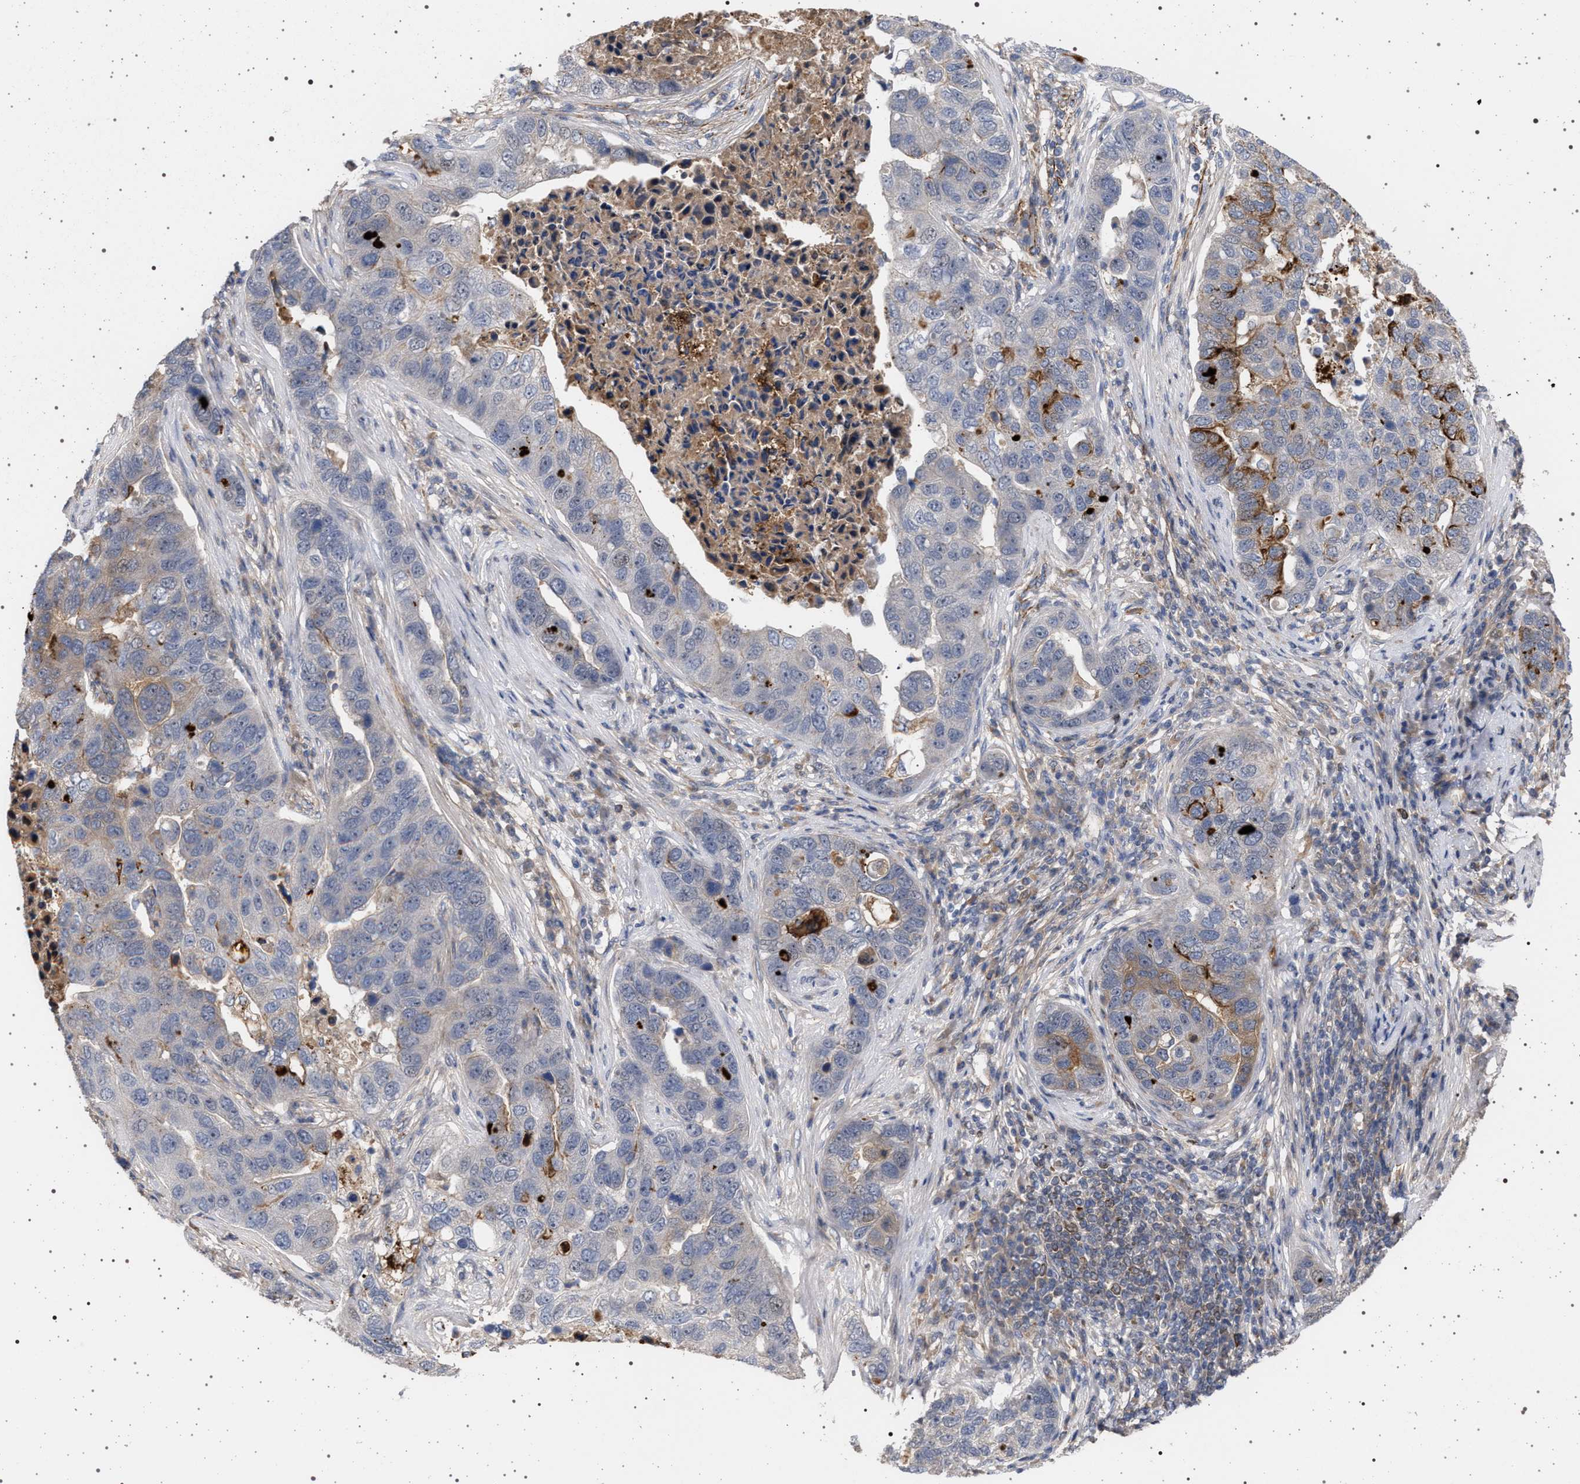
{"staining": {"intensity": "moderate", "quantity": "<25%", "location": "cytoplasmic/membranous"}, "tissue": "pancreatic cancer", "cell_type": "Tumor cells", "image_type": "cancer", "snomed": [{"axis": "morphology", "description": "Adenocarcinoma, NOS"}, {"axis": "topography", "description": "Pancreas"}], "caption": "This histopathology image displays immunohistochemistry (IHC) staining of pancreatic cancer (adenocarcinoma), with low moderate cytoplasmic/membranous staining in about <25% of tumor cells.", "gene": "RBM48", "patient": {"sex": "female", "age": 61}}